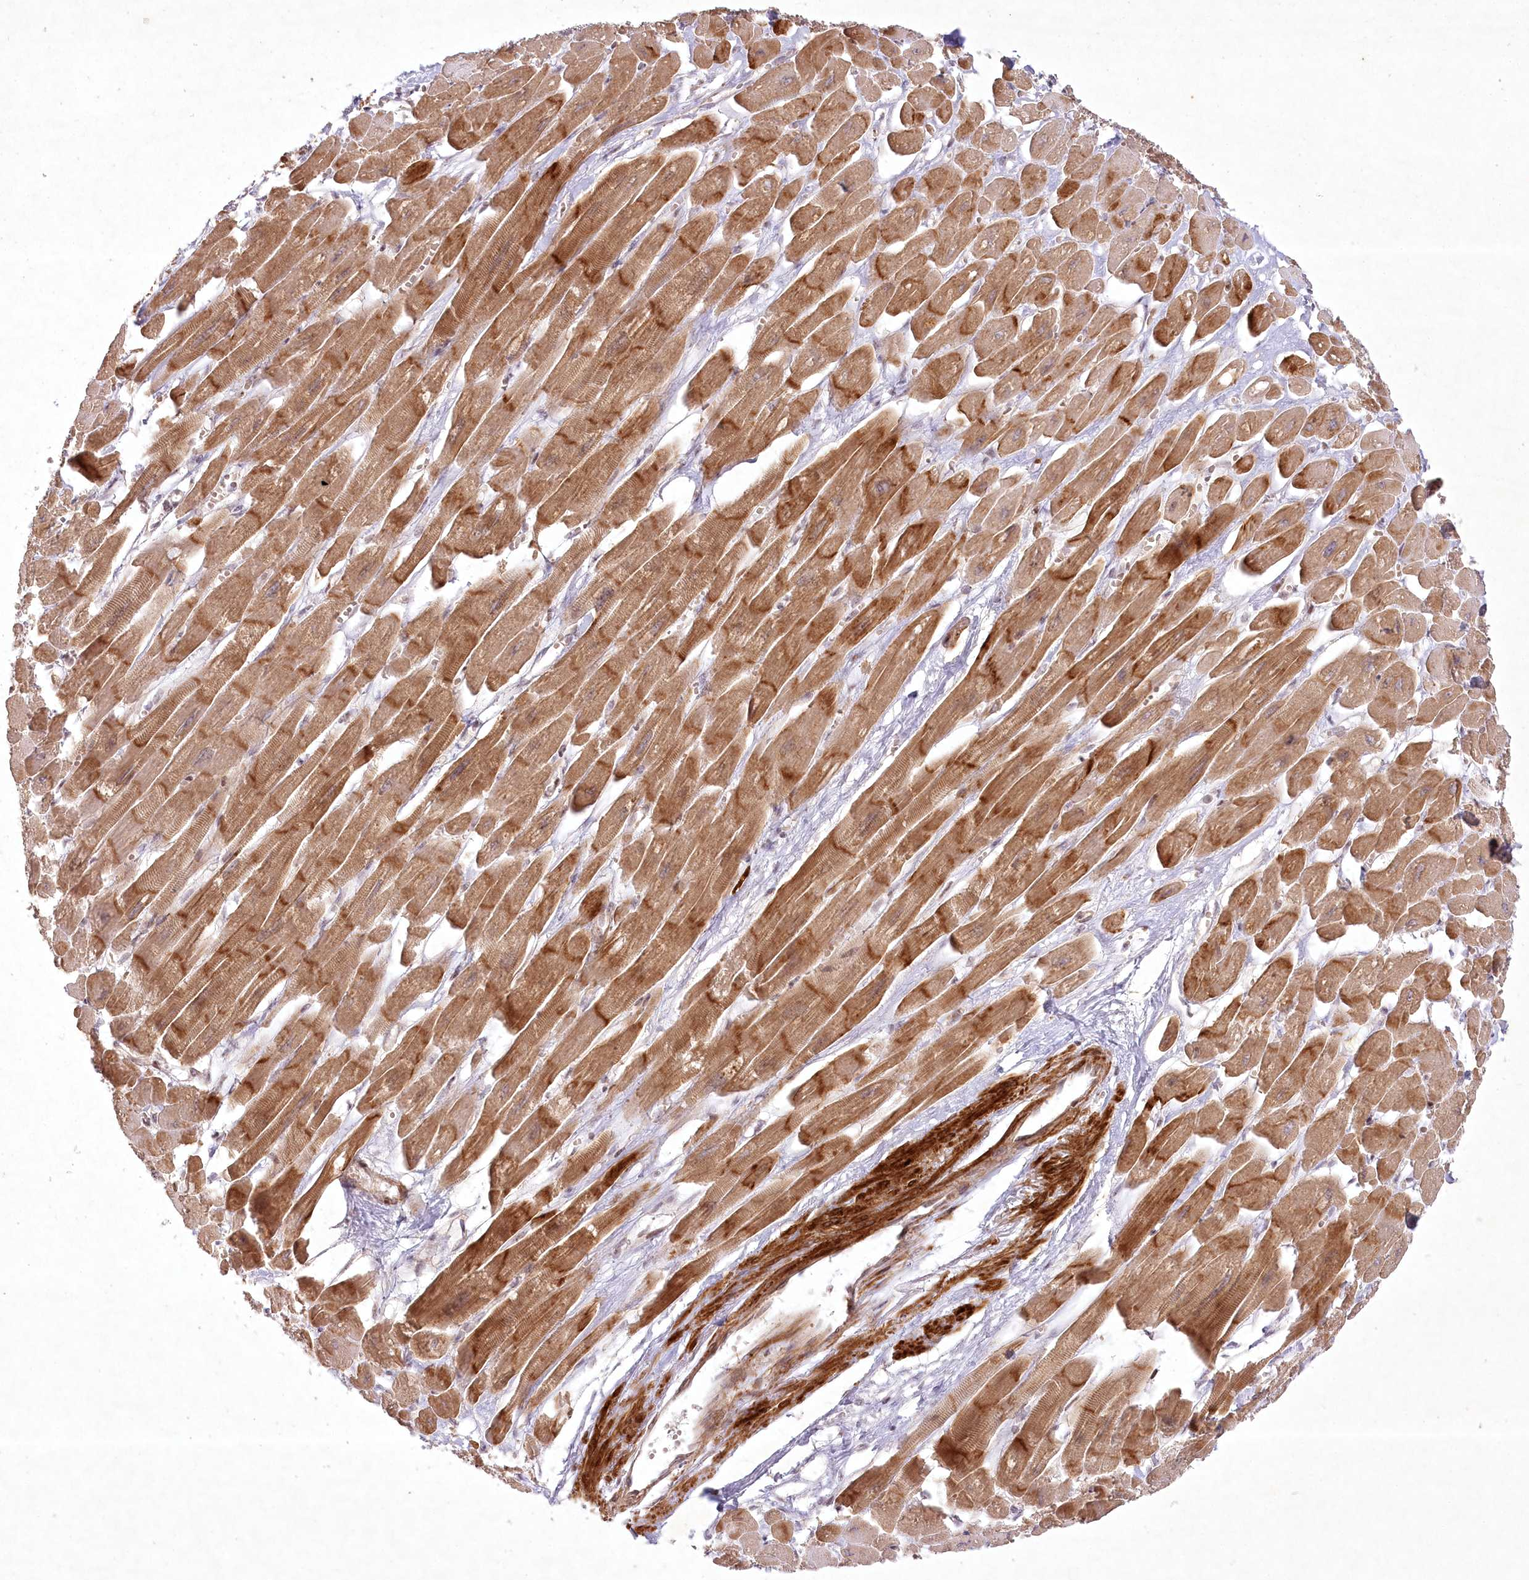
{"staining": {"intensity": "moderate", "quantity": ">75%", "location": "cytoplasmic/membranous"}, "tissue": "heart muscle", "cell_type": "Cardiomyocytes", "image_type": "normal", "snomed": [{"axis": "morphology", "description": "Normal tissue, NOS"}, {"axis": "topography", "description": "Heart"}], "caption": "This is an image of immunohistochemistry (IHC) staining of benign heart muscle, which shows moderate expression in the cytoplasmic/membranous of cardiomyocytes.", "gene": "SH2D3A", "patient": {"sex": "female", "age": 54}}